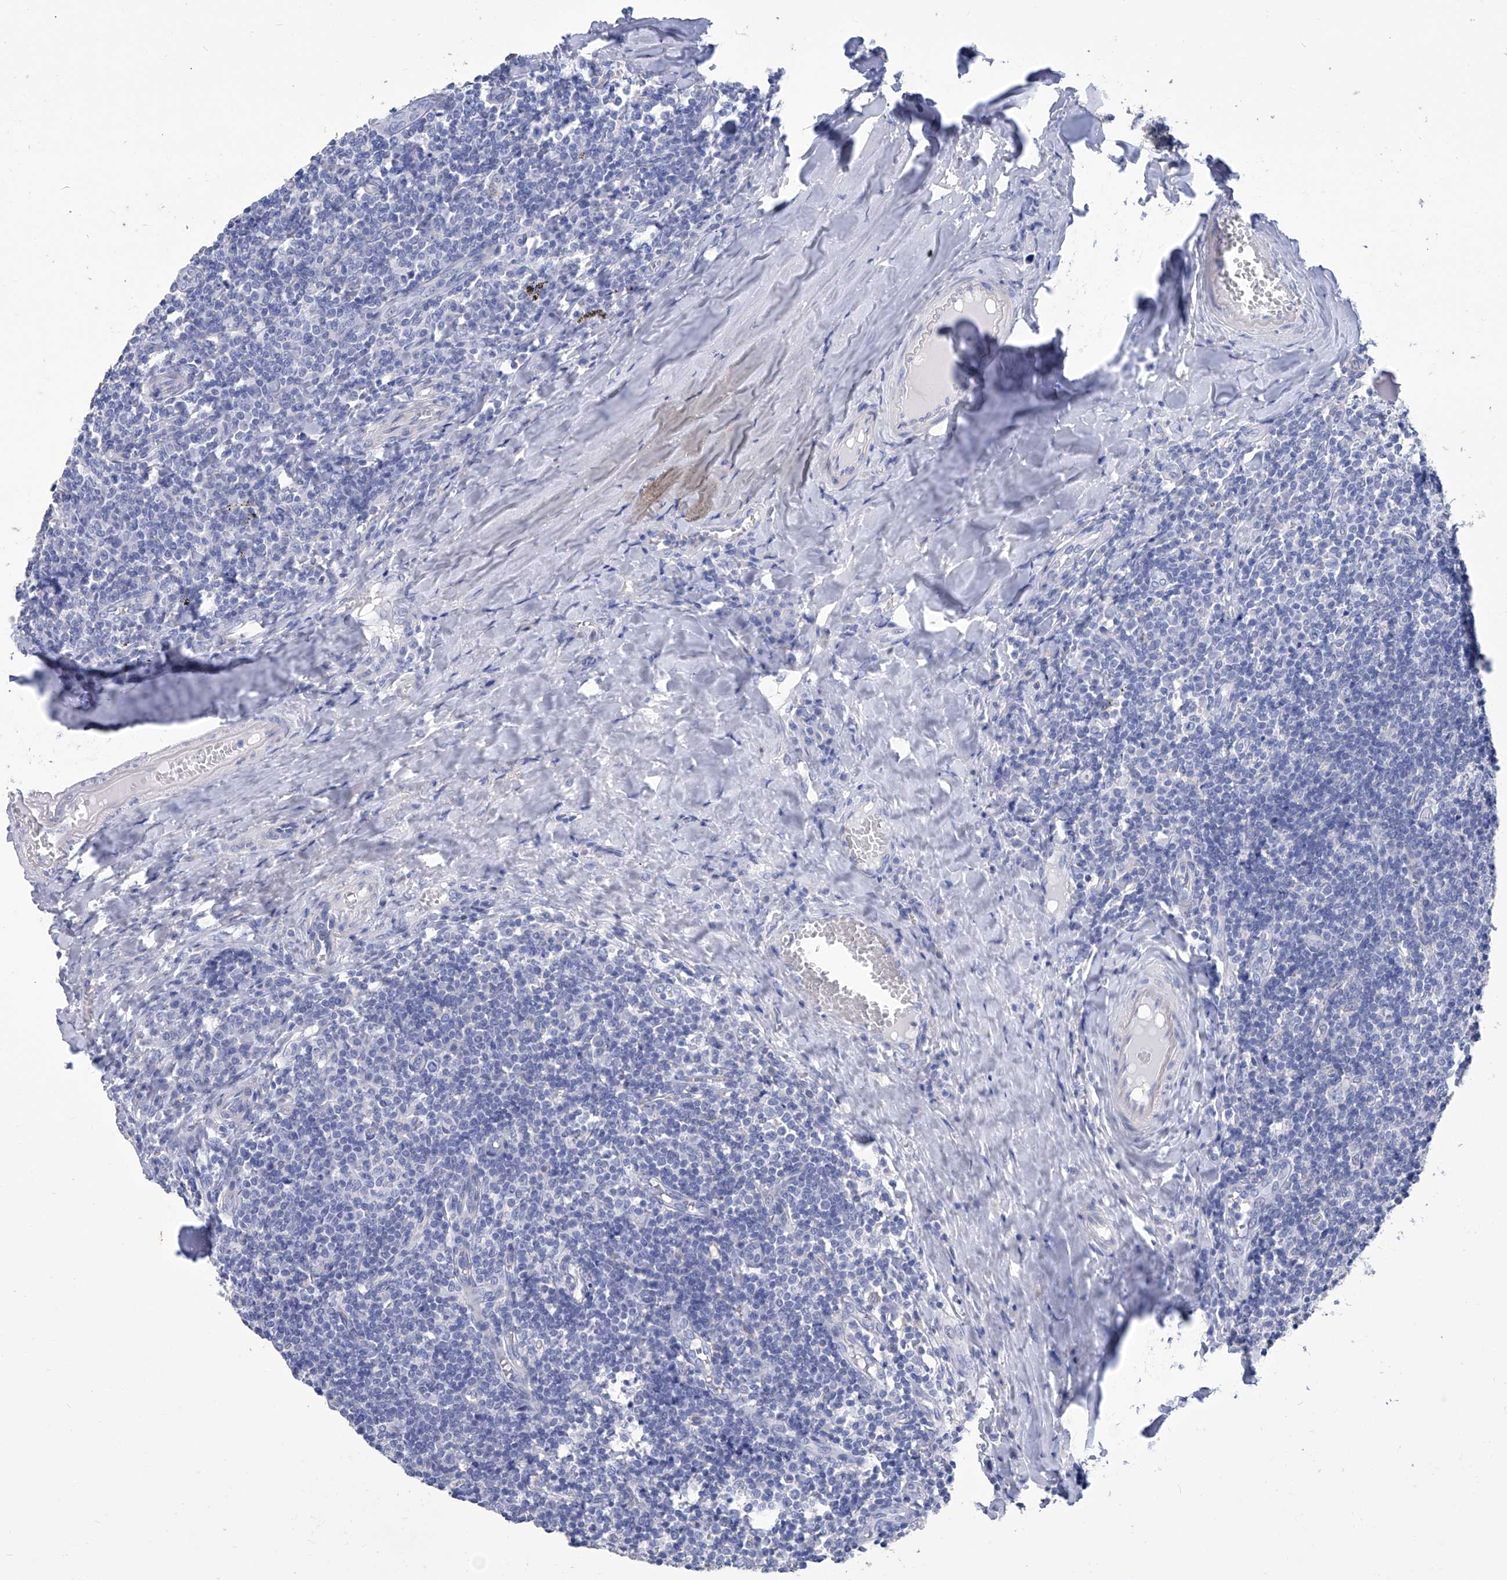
{"staining": {"intensity": "negative", "quantity": "none", "location": "none"}, "tissue": "tonsil", "cell_type": "Germinal center cells", "image_type": "normal", "snomed": [{"axis": "morphology", "description": "Normal tissue, NOS"}, {"axis": "topography", "description": "Tonsil"}], "caption": "The micrograph reveals no staining of germinal center cells in normal tonsil.", "gene": "SMS", "patient": {"sex": "female", "age": 19}}